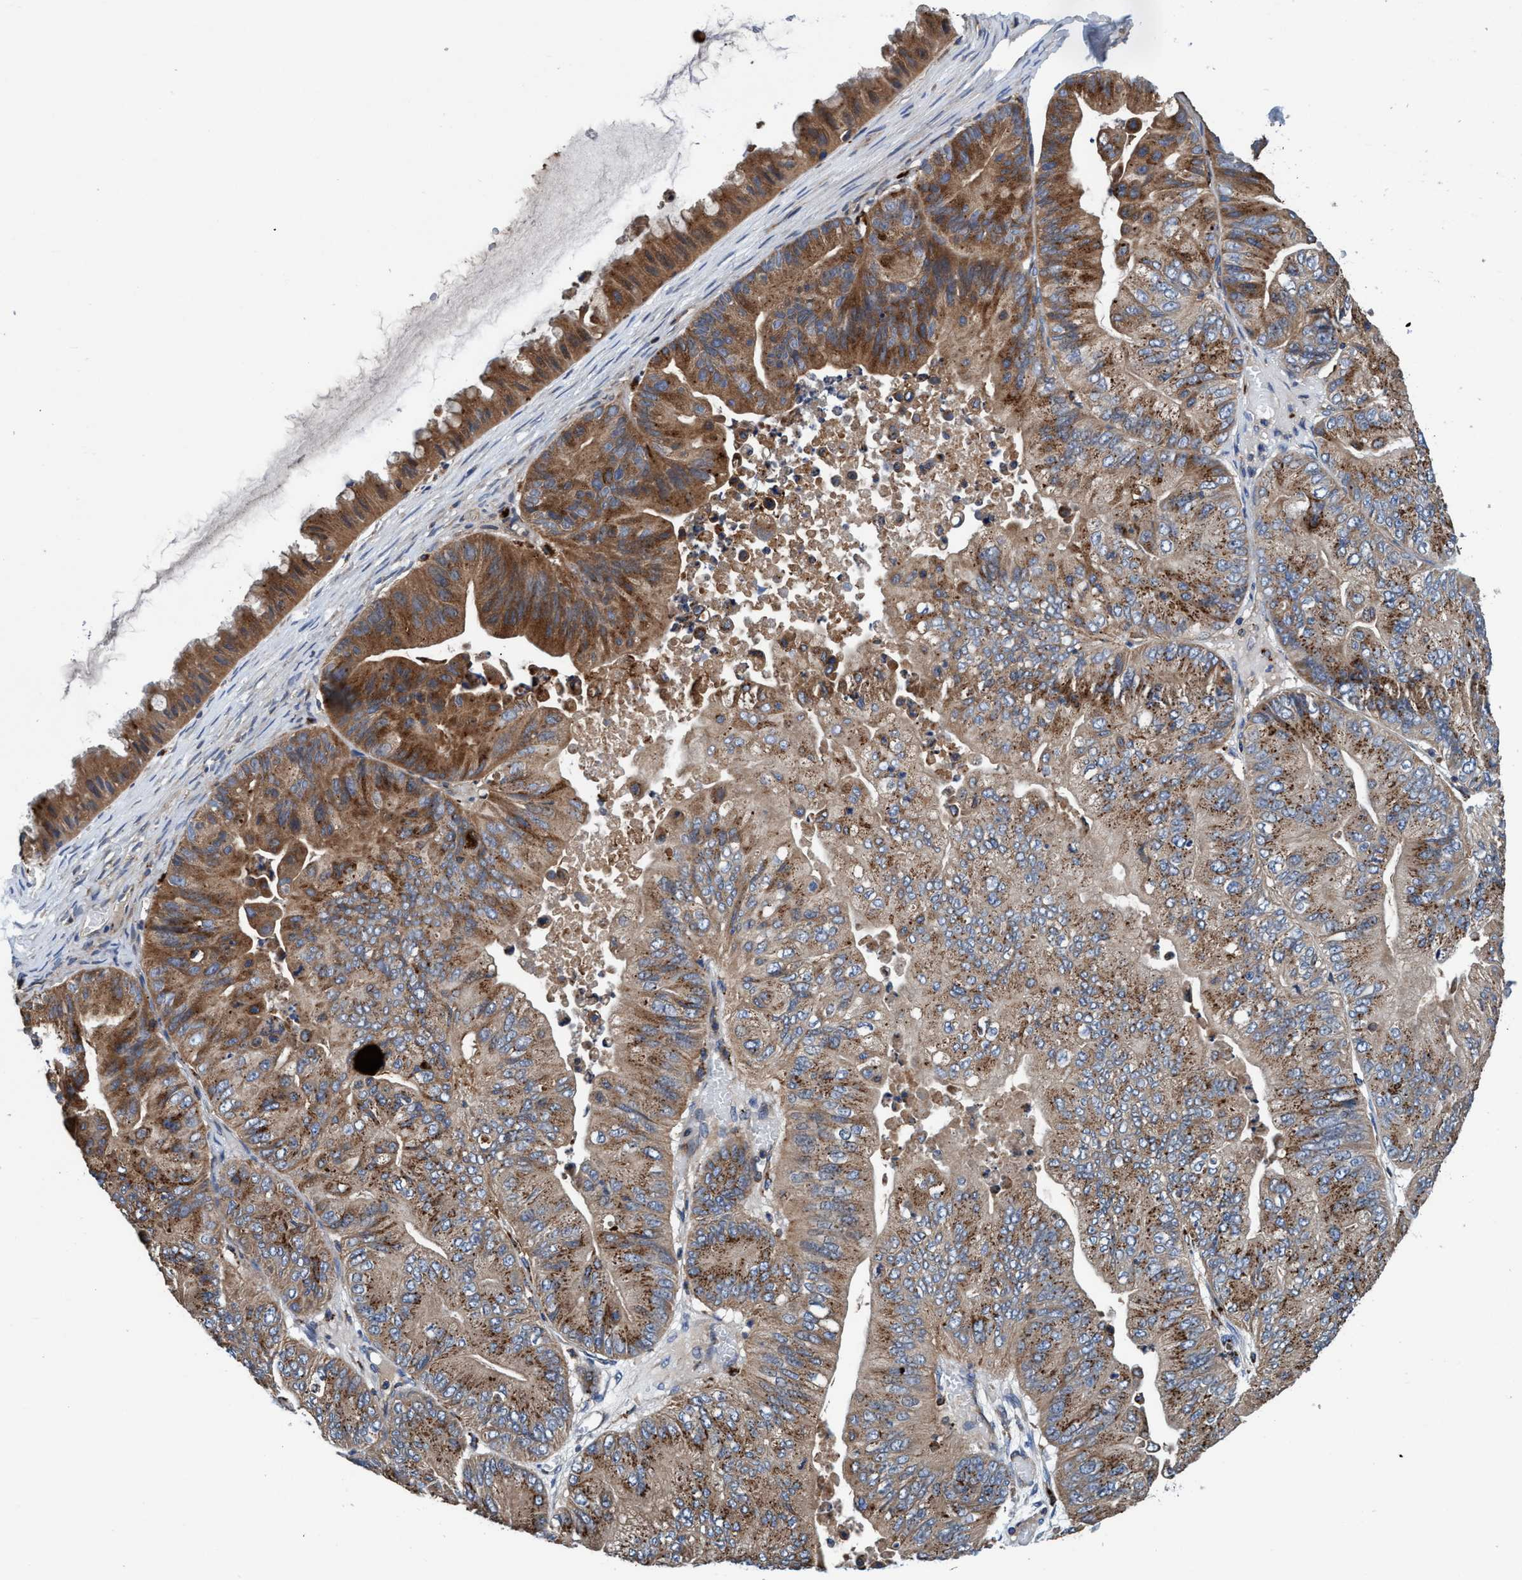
{"staining": {"intensity": "moderate", "quantity": ">75%", "location": "cytoplasmic/membranous"}, "tissue": "ovarian cancer", "cell_type": "Tumor cells", "image_type": "cancer", "snomed": [{"axis": "morphology", "description": "Cystadenocarcinoma, mucinous, NOS"}, {"axis": "topography", "description": "Ovary"}], "caption": "Immunohistochemistry (IHC) of ovarian cancer demonstrates medium levels of moderate cytoplasmic/membranous expression in approximately >75% of tumor cells.", "gene": "ENDOG", "patient": {"sex": "female", "age": 61}}